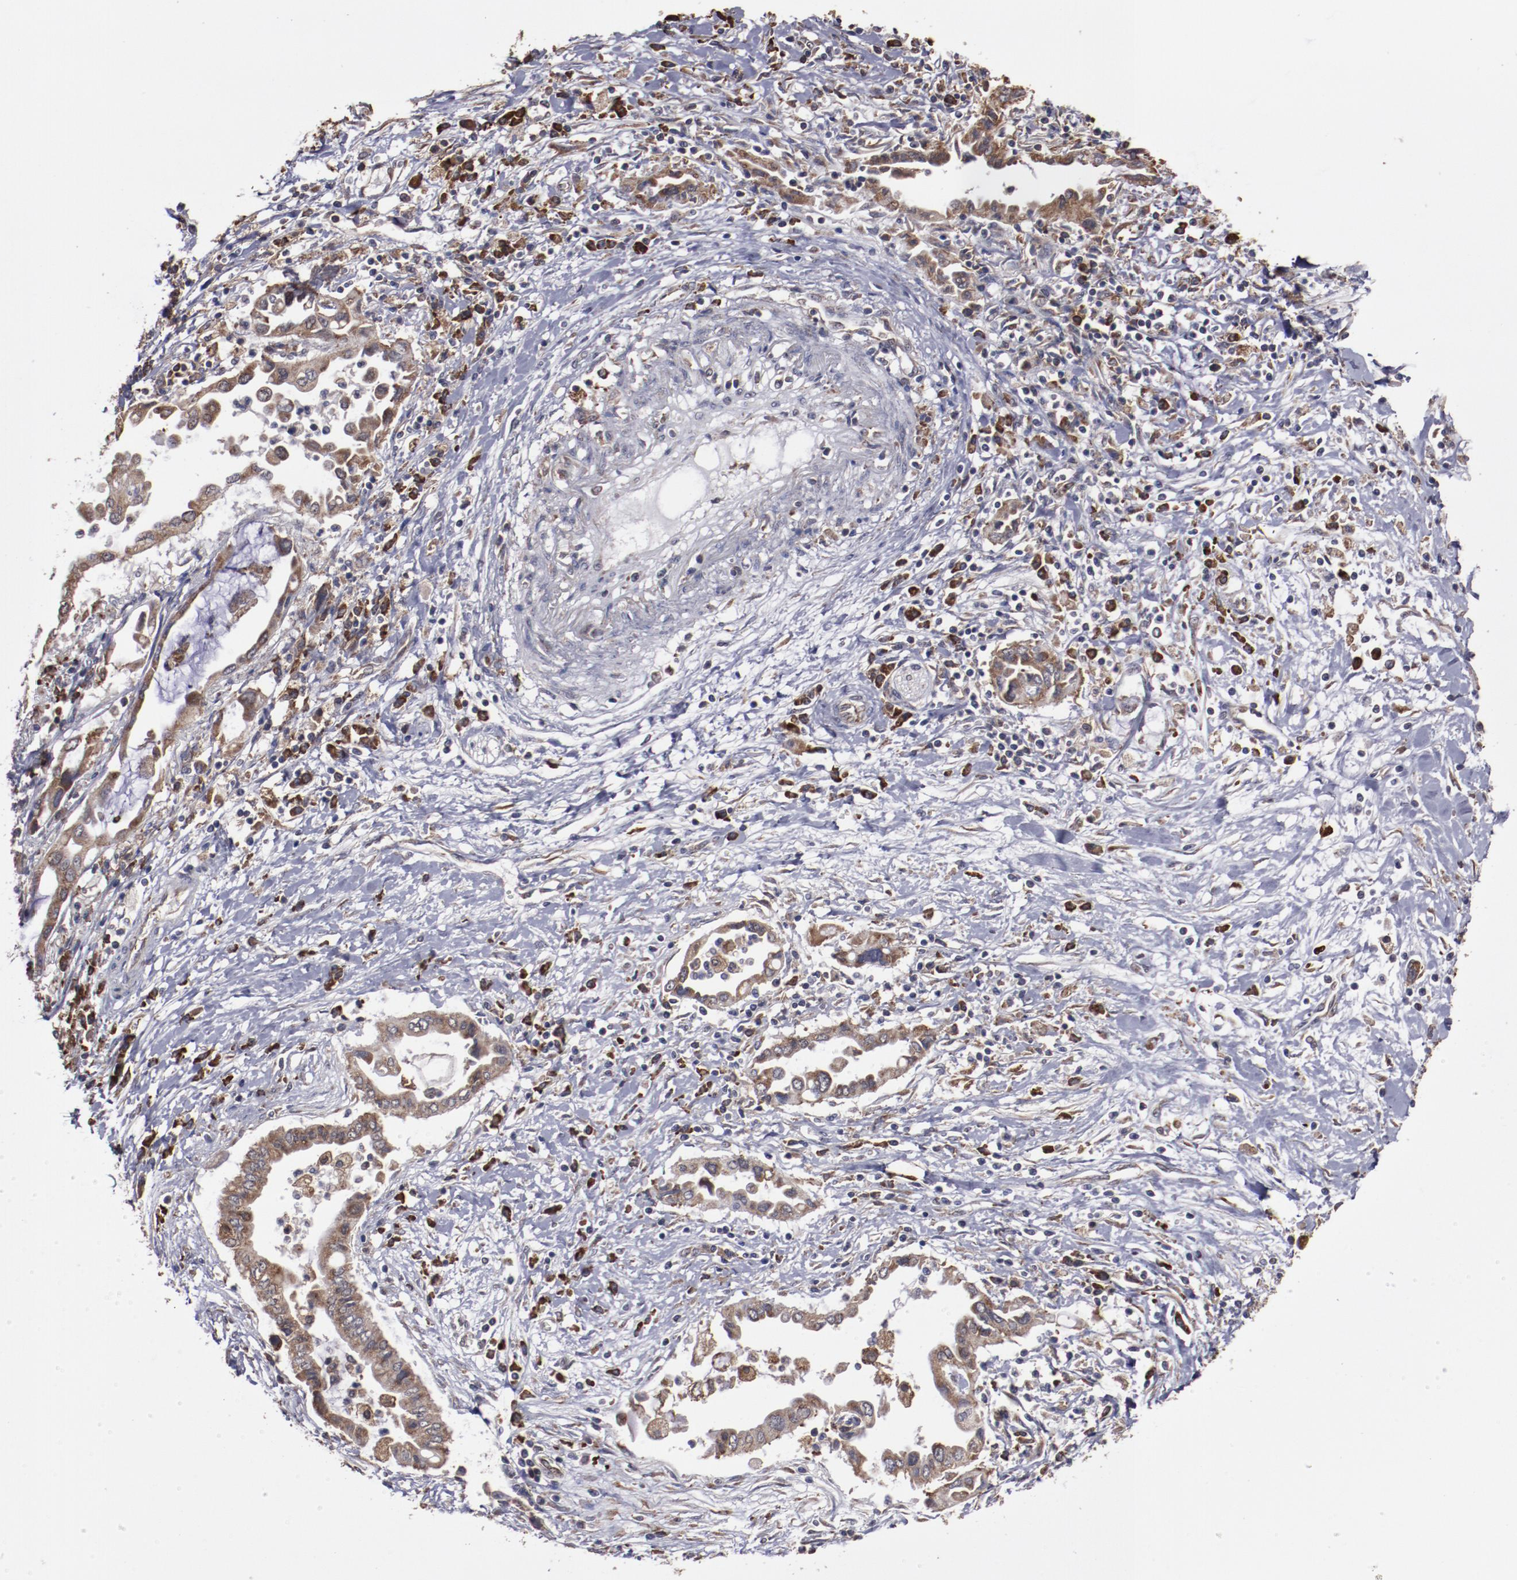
{"staining": {"intensity": "strong", "quantity": ">75%", "location": "cytoplasmic/membranous"}, "tissue": "pancreatic cancer", "cell_type": "Tumor cells", "image_type": "cancer", "snomed": [{"axis": "morphology", "description": "Adenocarcinoma, NOS"}, {"axis": "topography", "description": "Pancreas"}], "caption": "This image displays pancreatic cancer stained with IHC to label a protein in brown. The cytoplasmic/membranous of tumor cells show strong positivity for the protein. Nuclei are counter-stained blue.", "gene": "RPS4Y1", "patient": {"sex": "female", "age": 57}}